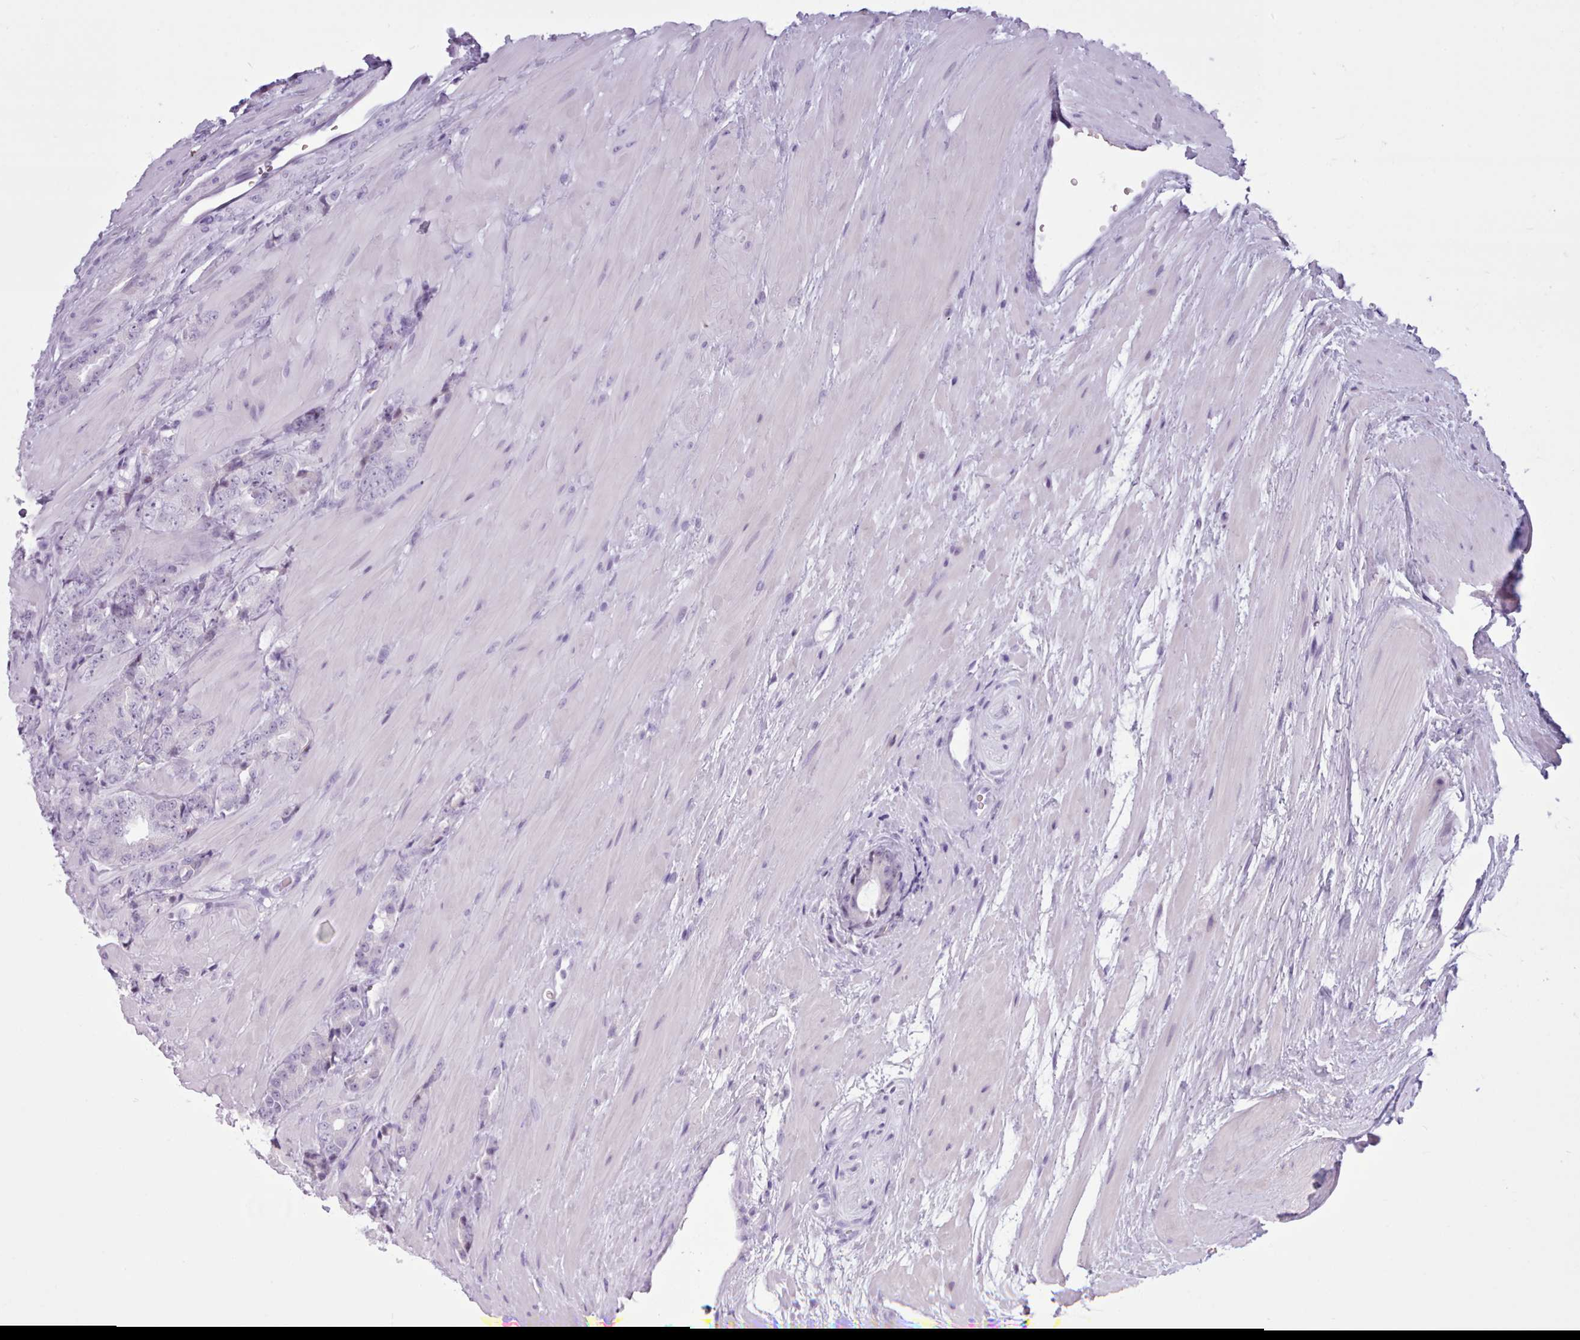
{"staining": {"intensity": "negative", "quantity": "none", "location": "none"}, "tissue": "prostate cancer", "cell_type": "Tumor cells", "image_type": "cancer", "snomed": [{"axis": "morphology", "description": "Adenocarcinoma, High grade"}, {"axis": "topography", "description": "Prostate"}], "caption": "This is a photomicrograph of immunohistochemistry (IHC) staining of high-grade adenocarcinoma (prostate), which shows no staining in tumor cells. Nuclei are stained in blue.", "gene": "FBXO48", "patient": {"sex": "male", "age": 62}}